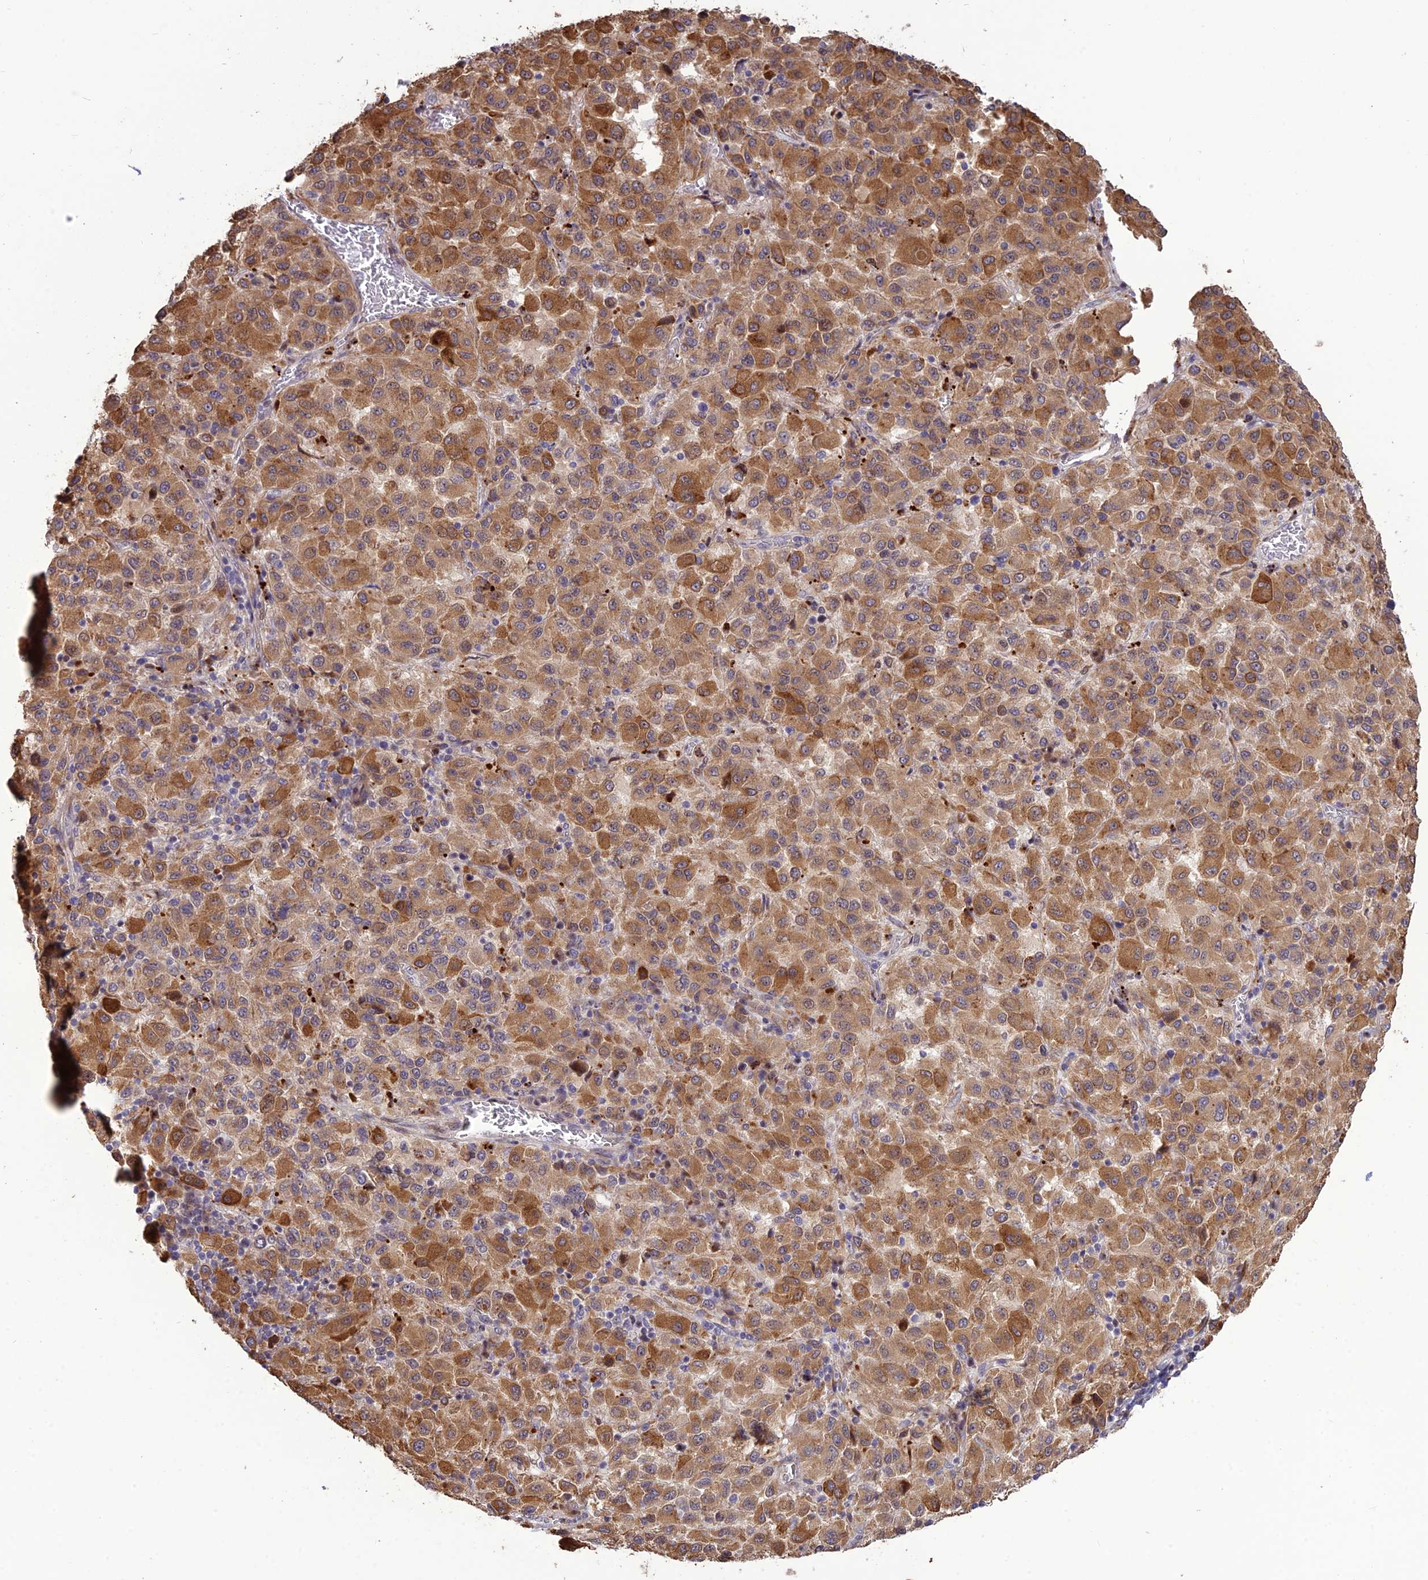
{"staining": {"intensity": "moderate", "quantity": ">75%", "location": "cytoplasmic/membranous"}, "tissue": "melanoma", "cell_type": "Tumor cells", "image_type": "cancer", "snomed": [{"axis": "morphology", "description": "Malignant melanoma, Metastatic site"}, {"axis": "topography", "description": "Lung"}], "caption": "Malignant melanoma (metastatic site) stained for a protein reveals moderate cytoplasmic/membranous positivity in tumor cells. (DAB = brown stain, brightfield microscopy at high magnification).", "gene": "SPG21", "patient": {"sex": "male", "age": 64}}